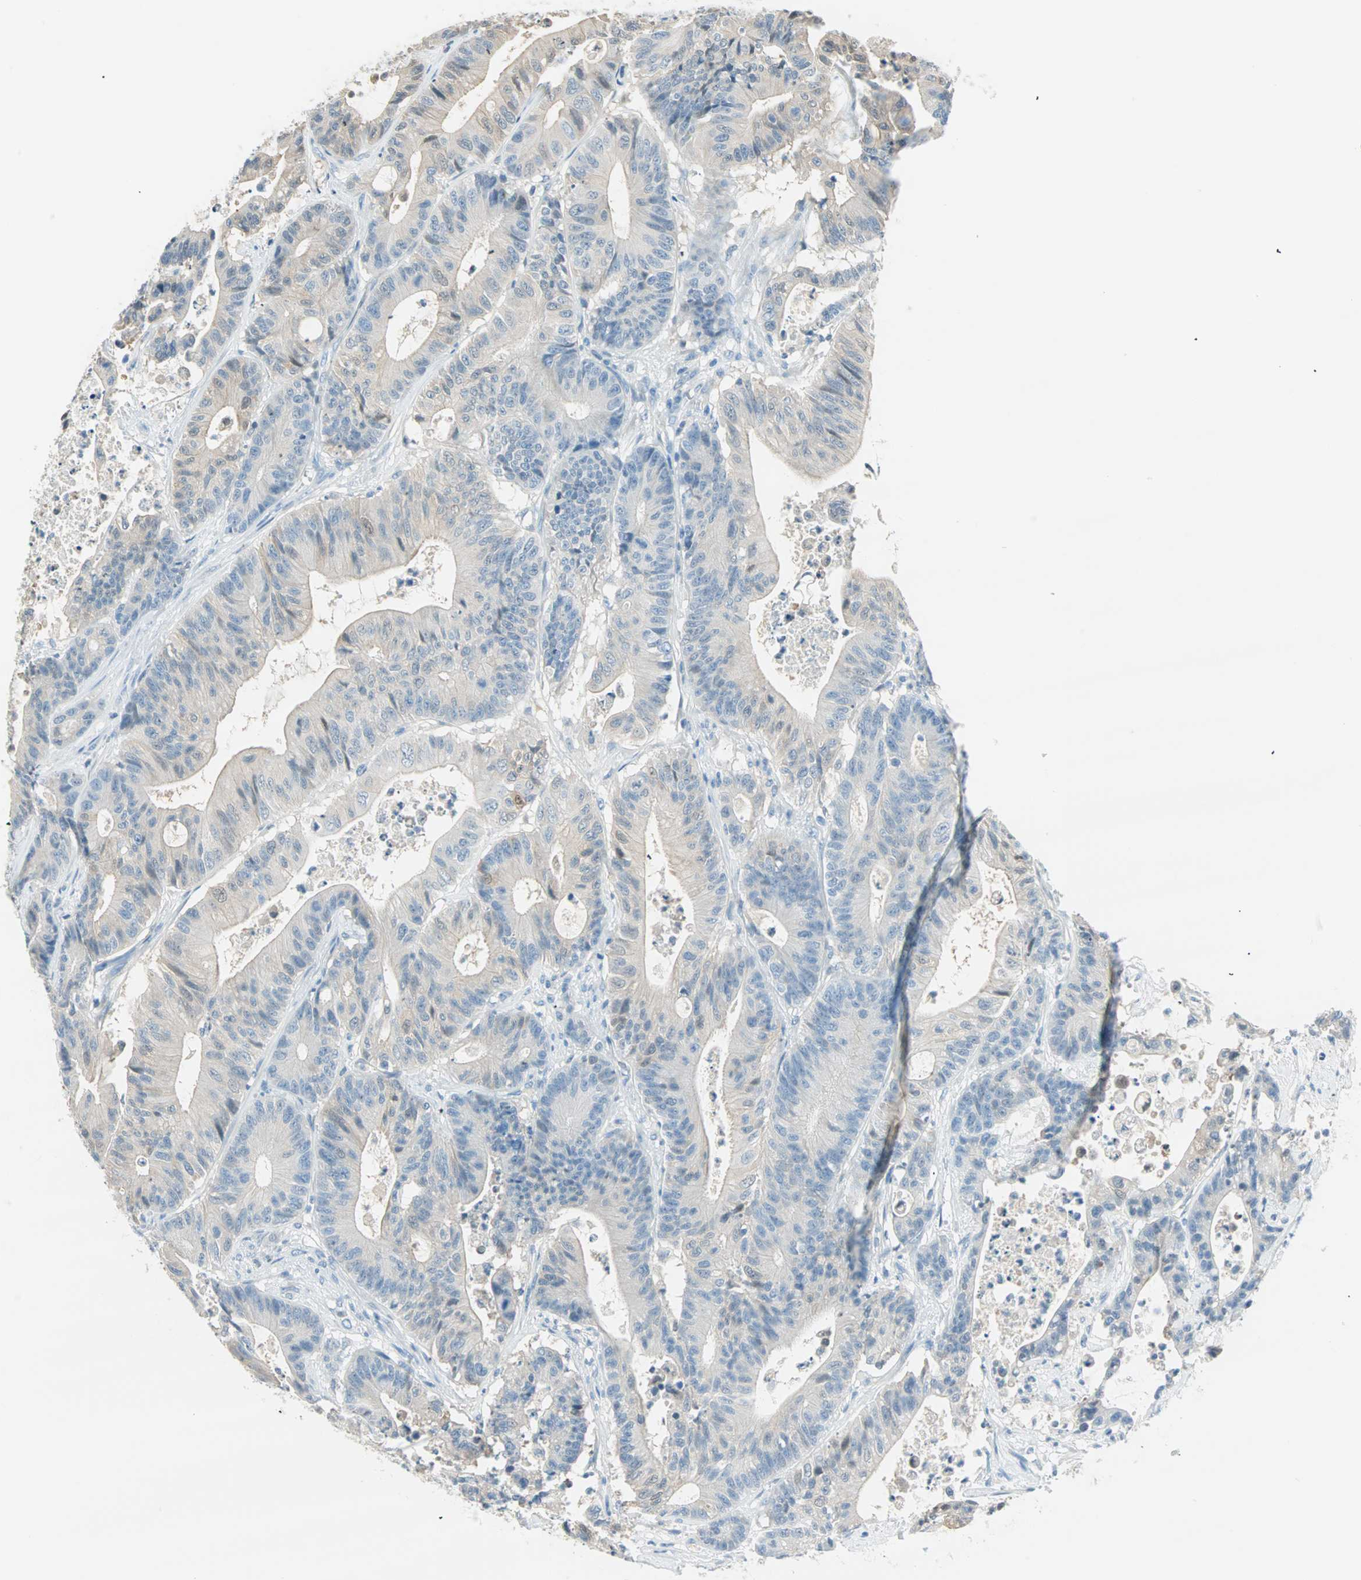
{"staining": {"intensity": "weak", "quantity": "25%-75%", "location": "cytoplasmic/membranous,nuclear"}, "tissue": "colorectal cancer", "cell_type": "Tumor cells", "image_type": "cancer", "snomed": [{"axis": "morphology", "description": "Adenocarcinoma, NOS"}, {"axis": "topography", "description": "Colon"}], "caption": "Colorectal cancer (adenocarcinoma) was stained to show a protein in brown. There is low levels of weak cytoplasmic/membranous and nuclear expression in about 25%-75% of tumor cells.", "gene": "S100A1", "patient": {"sex": "female", "age": 84}}